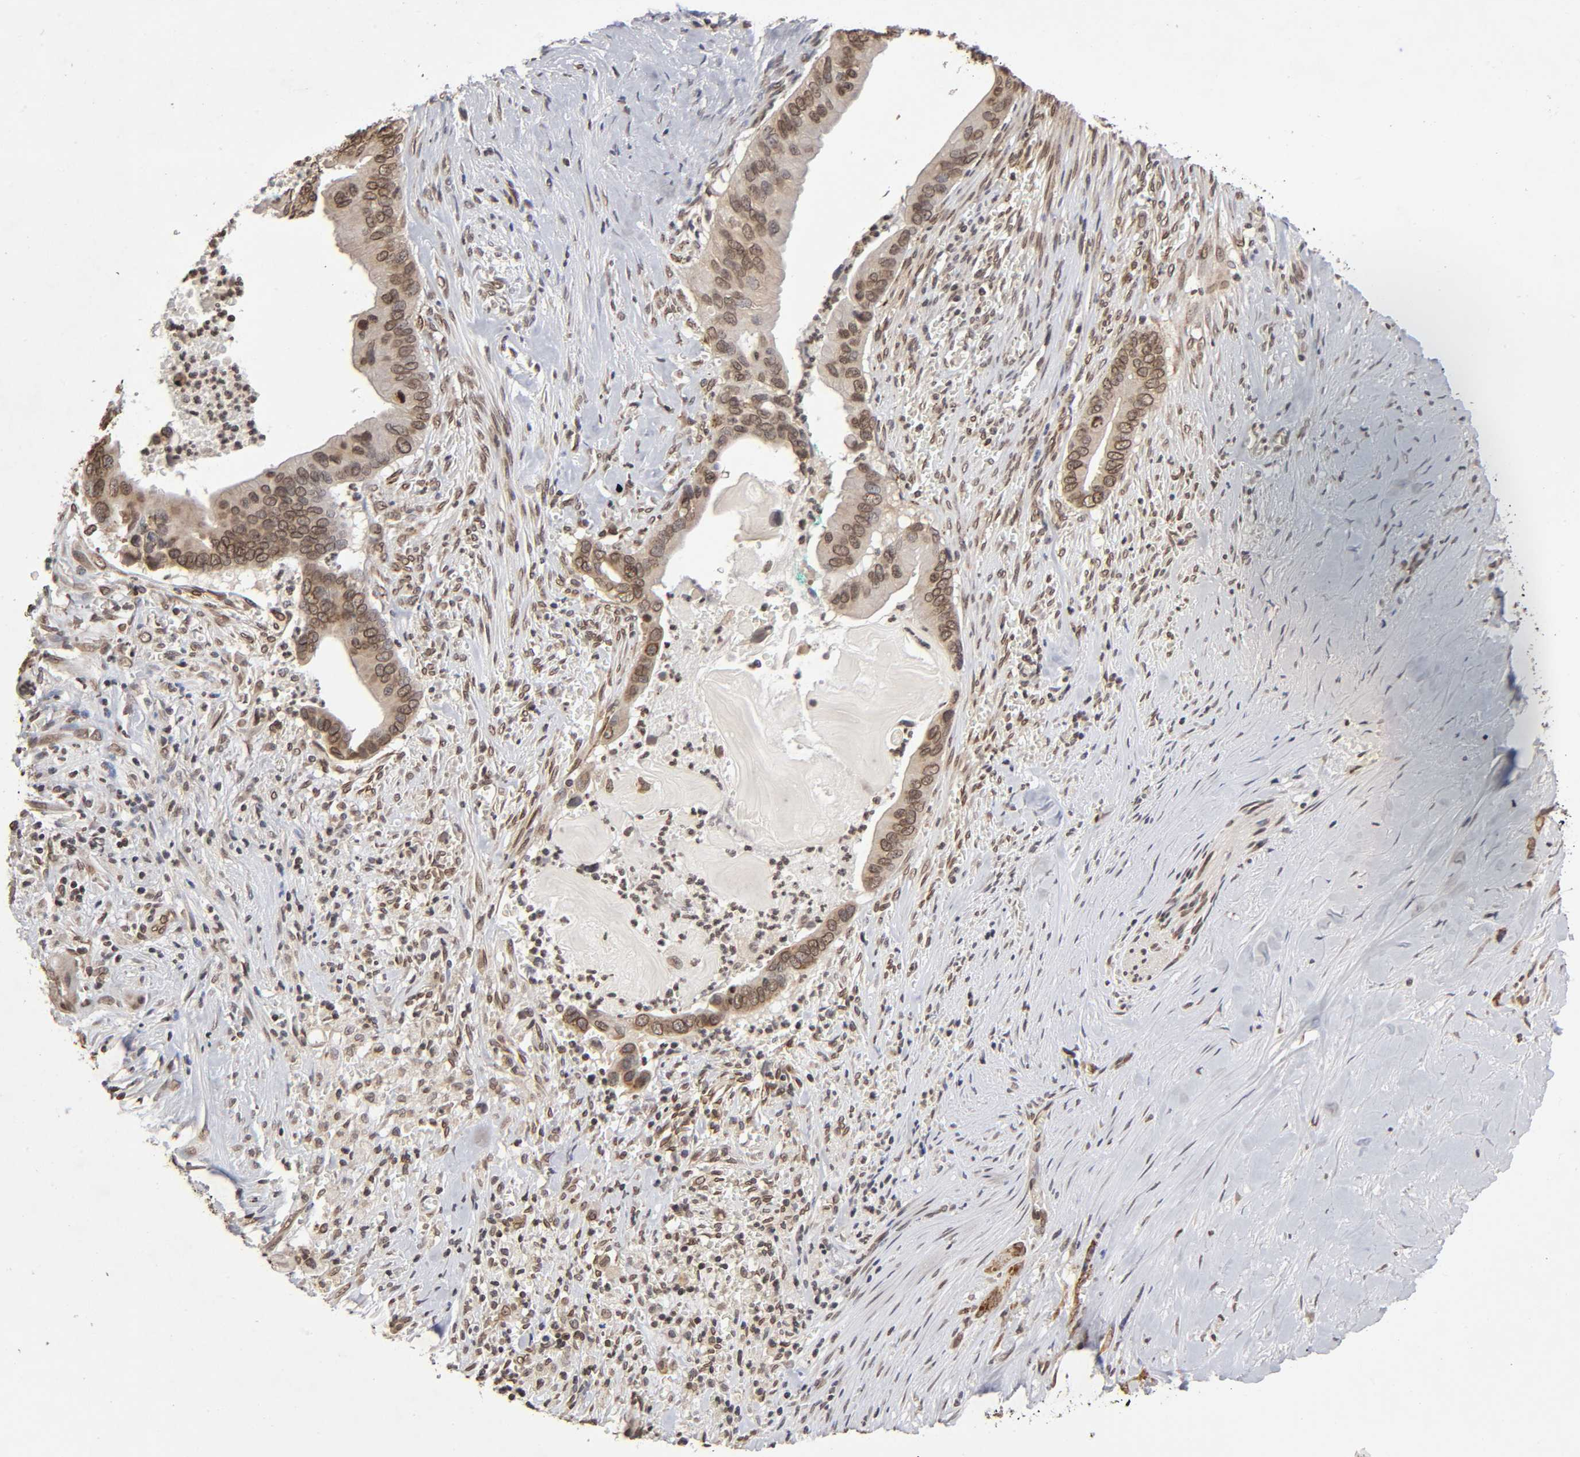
{"staining": {"intensity": "weak", "quantity": ">75%", "location": "nuclear"}, "tissue": "pancreatic cancer", "cell_type": "Tumor cells", "image_type": "cancer", "snomed": [{"axis": "morphology", "description": "Adenocarcinoma, NOS"}, {"axis": "topography", "description": "Pancreas"}], "caption": "IHC photomicrograph of neoplastic tissue: human pancreatic adenocarcinoma stained using immunohistochemistry reveals low levels of weak protein expression localized specifically in the nuclear of tumor cells, appearing as a nuclear brown color.", "gene": "MLLT6", "patient": {"sex": "male", "age": 59}}